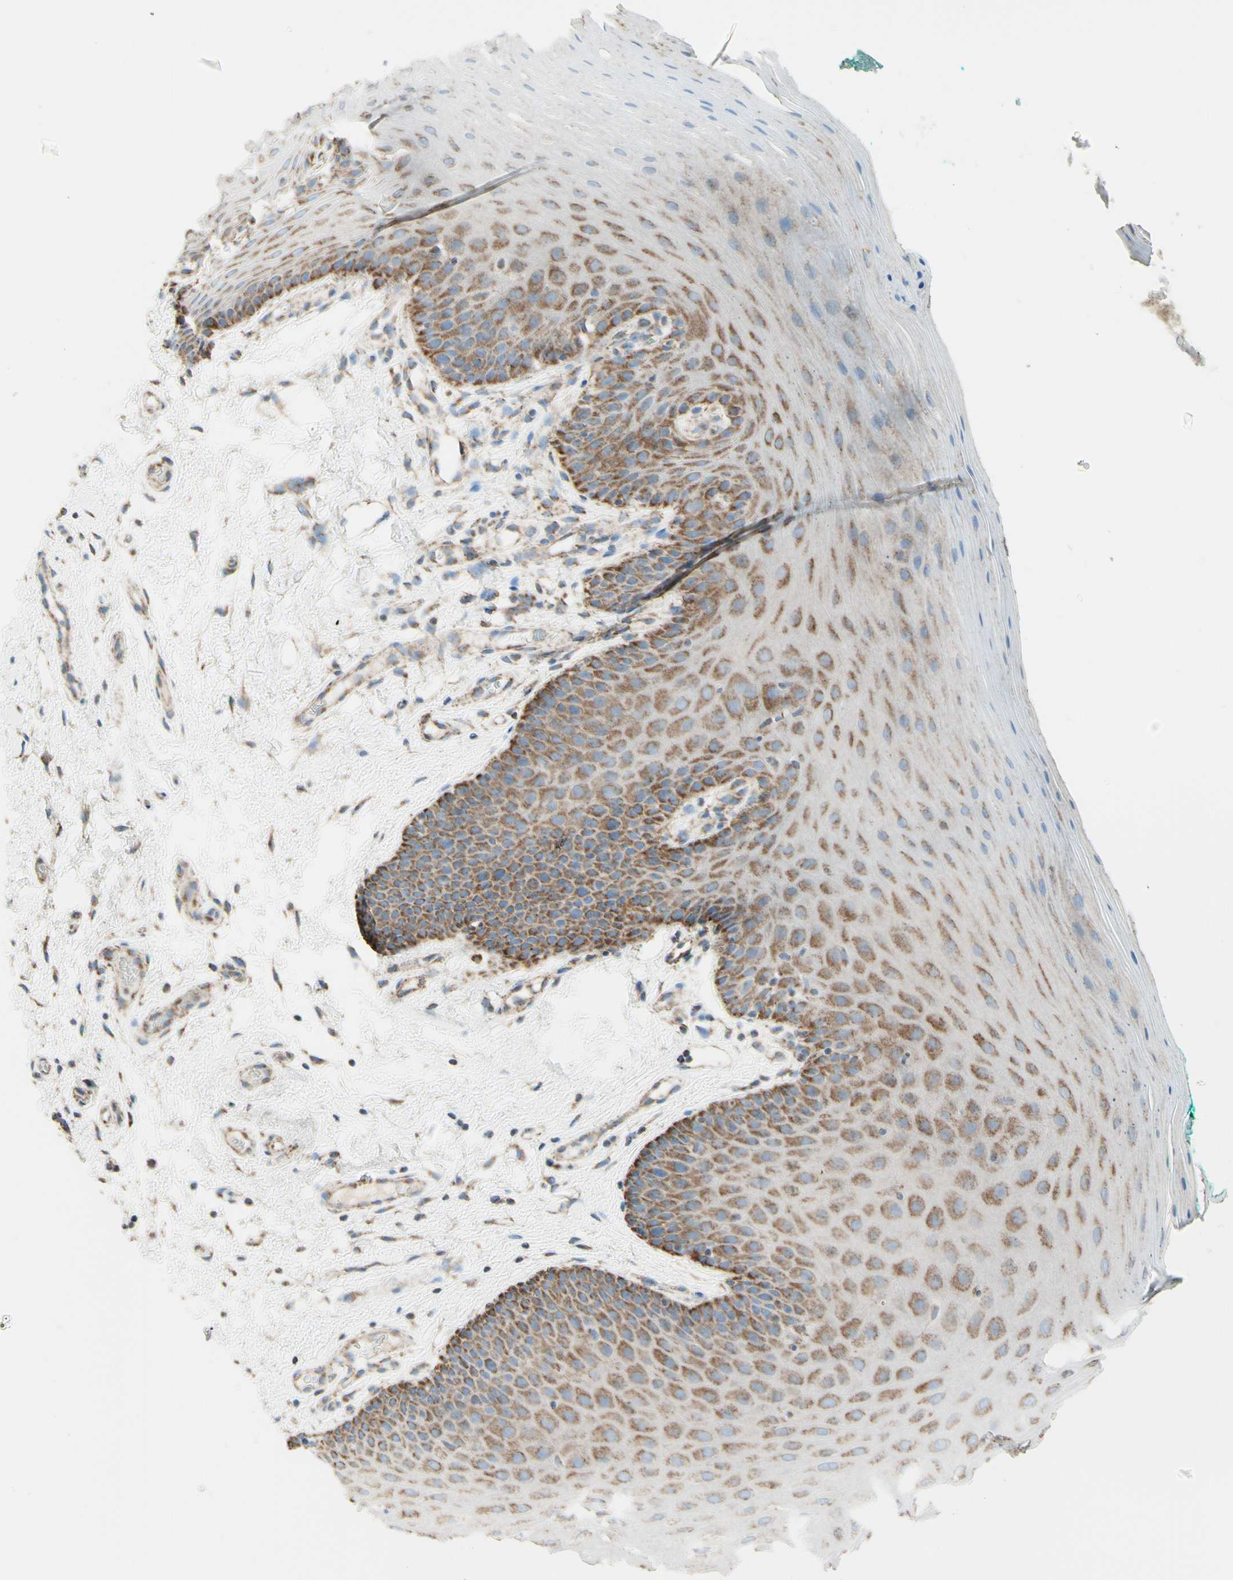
{"staining": {"intensity": "moderate", "quantity": "25%-75%", "location": "cytoplasmic/membranous"}, "tissue": "oral mucosa", "cell_type": "Squamous epithelial cells", "image_type": "normal", "snomed": [{"axis": "morphology", "description": "Normal tissue, NOS"}, {"axis": "topography", "description": "Skeletal muscle"}, {"axis": "topography", "description": "Oral tissue"}], "caption": "A medium amount of moderate cytoplasmic/membranous staining is appreciated in about 25%-75% of squamous epithelial cells in normal oral mucosa. (IHC, brightfield microscopy, high magnification).", "gene": "ARMC10", "patient": {"sex": "male", "age": 58}}